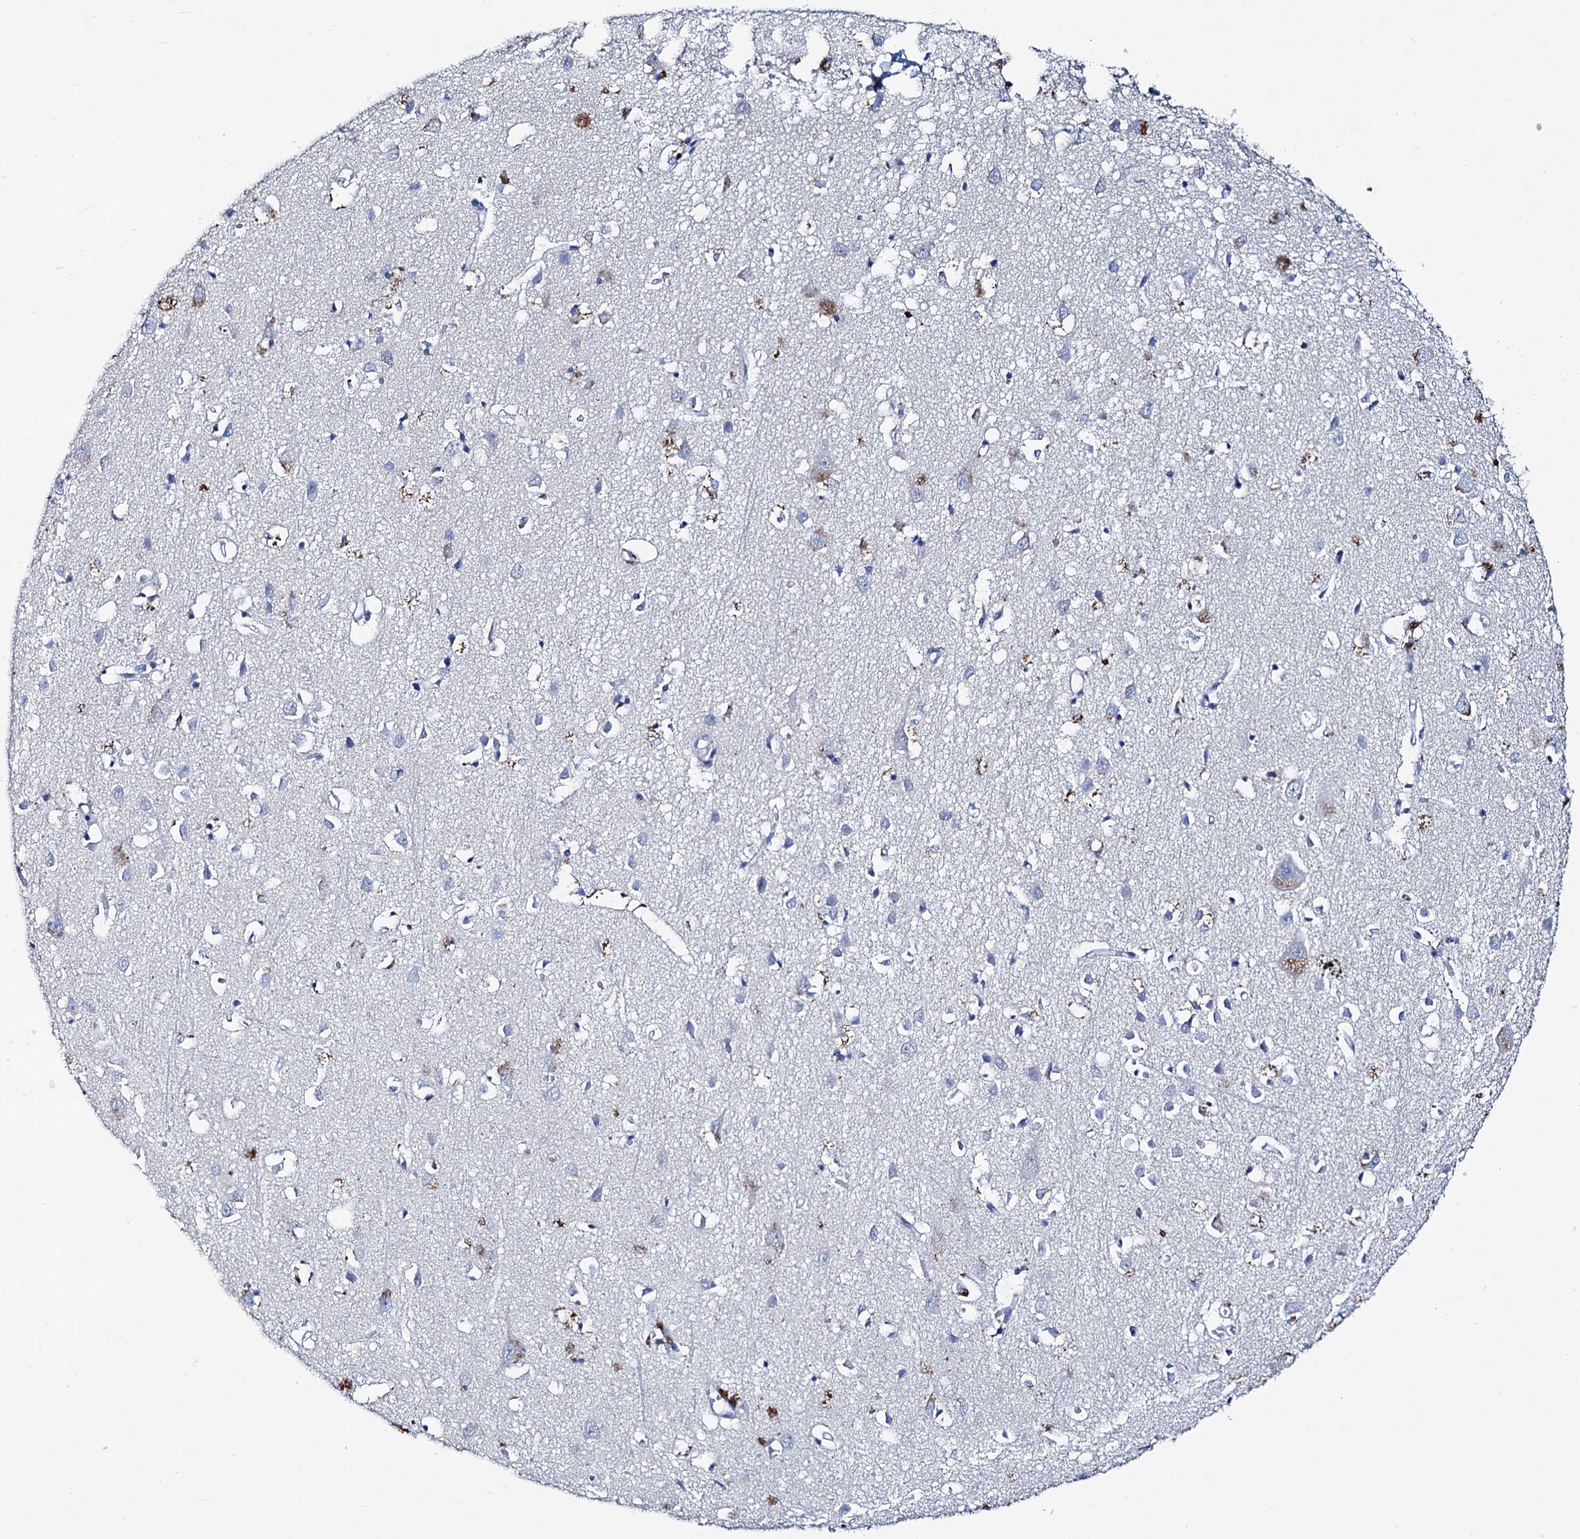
{"staining": {"intensity": "negative", "quantity": "none", "location": "none"}, "tissue": "cerebral cortex", "cell_type": "Endothelial cells", "image_type": "normal", "snomed": [{"axis": "morphology", "description": "Normal tissue, NOS"}, {"axis": "topography", "description": "Cerebral cortex"}], "caption": "This is a micrograph of immunohistochemistry (IHC) staining of benign cerebral cortex, which shows no positivity in endothelial cells.", "gene": "BRINP1", "patient": {"sex": "female", "age": 64}}